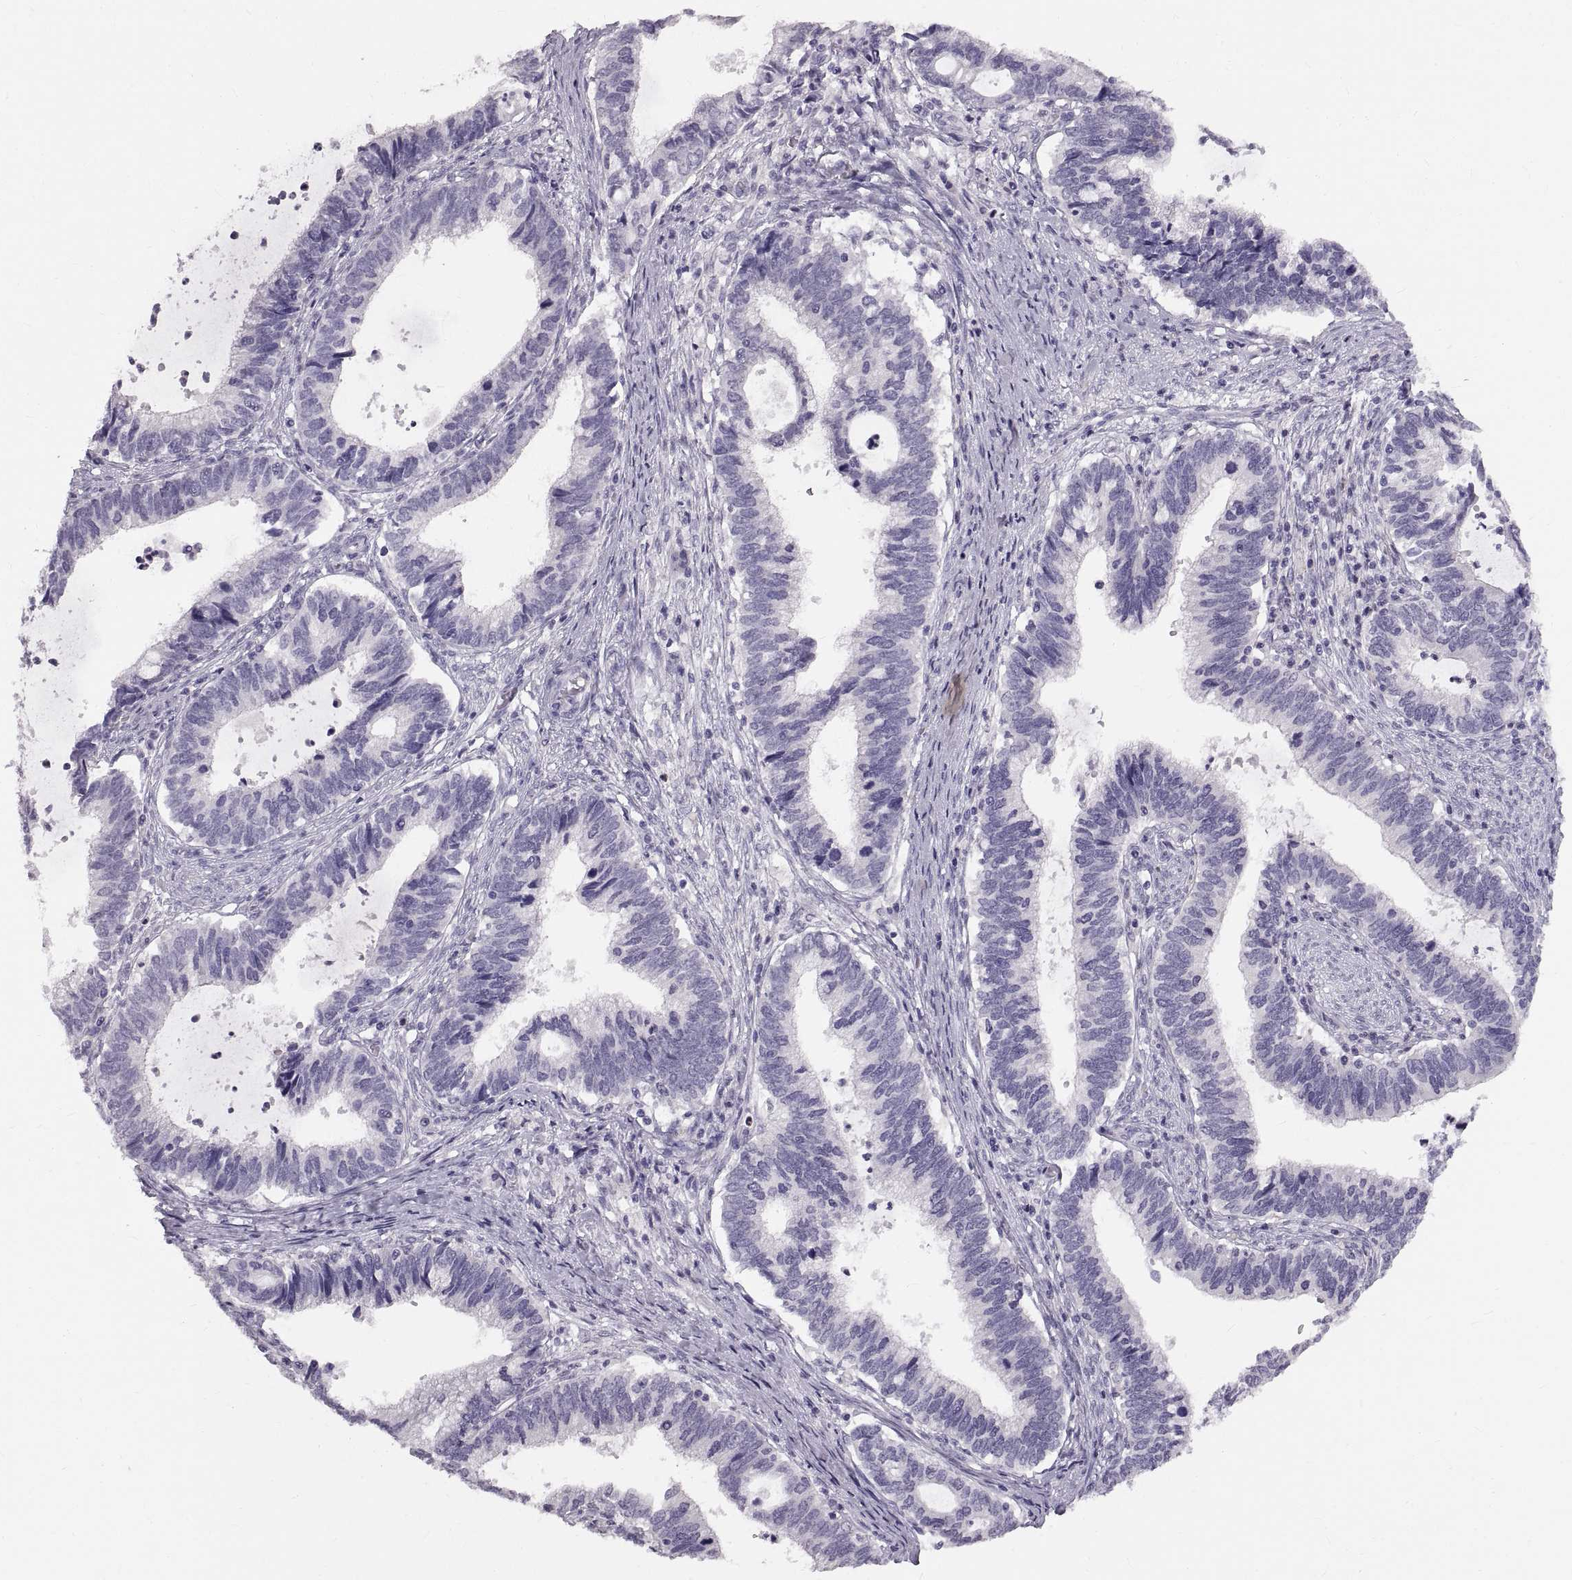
{"staining": {"intensity": "negative", "quantity": "none", "location": "none"}, "tissue": "cervical cancer", "cell_type": "Tumor cells", "image_type": "cancer", "snomed": [{"axis": "morphology", "description": "Adenocarcinoma, NOS"}, {"axis": "topography", "description": "Cervix"}], "caption": "A high-resolution photomicrograph shows IHC staining of cervical cancer, which shows no significant staining in tumor cells.", "gene": "SPACDR", "patient": {"sex": "female", "age": 42}}